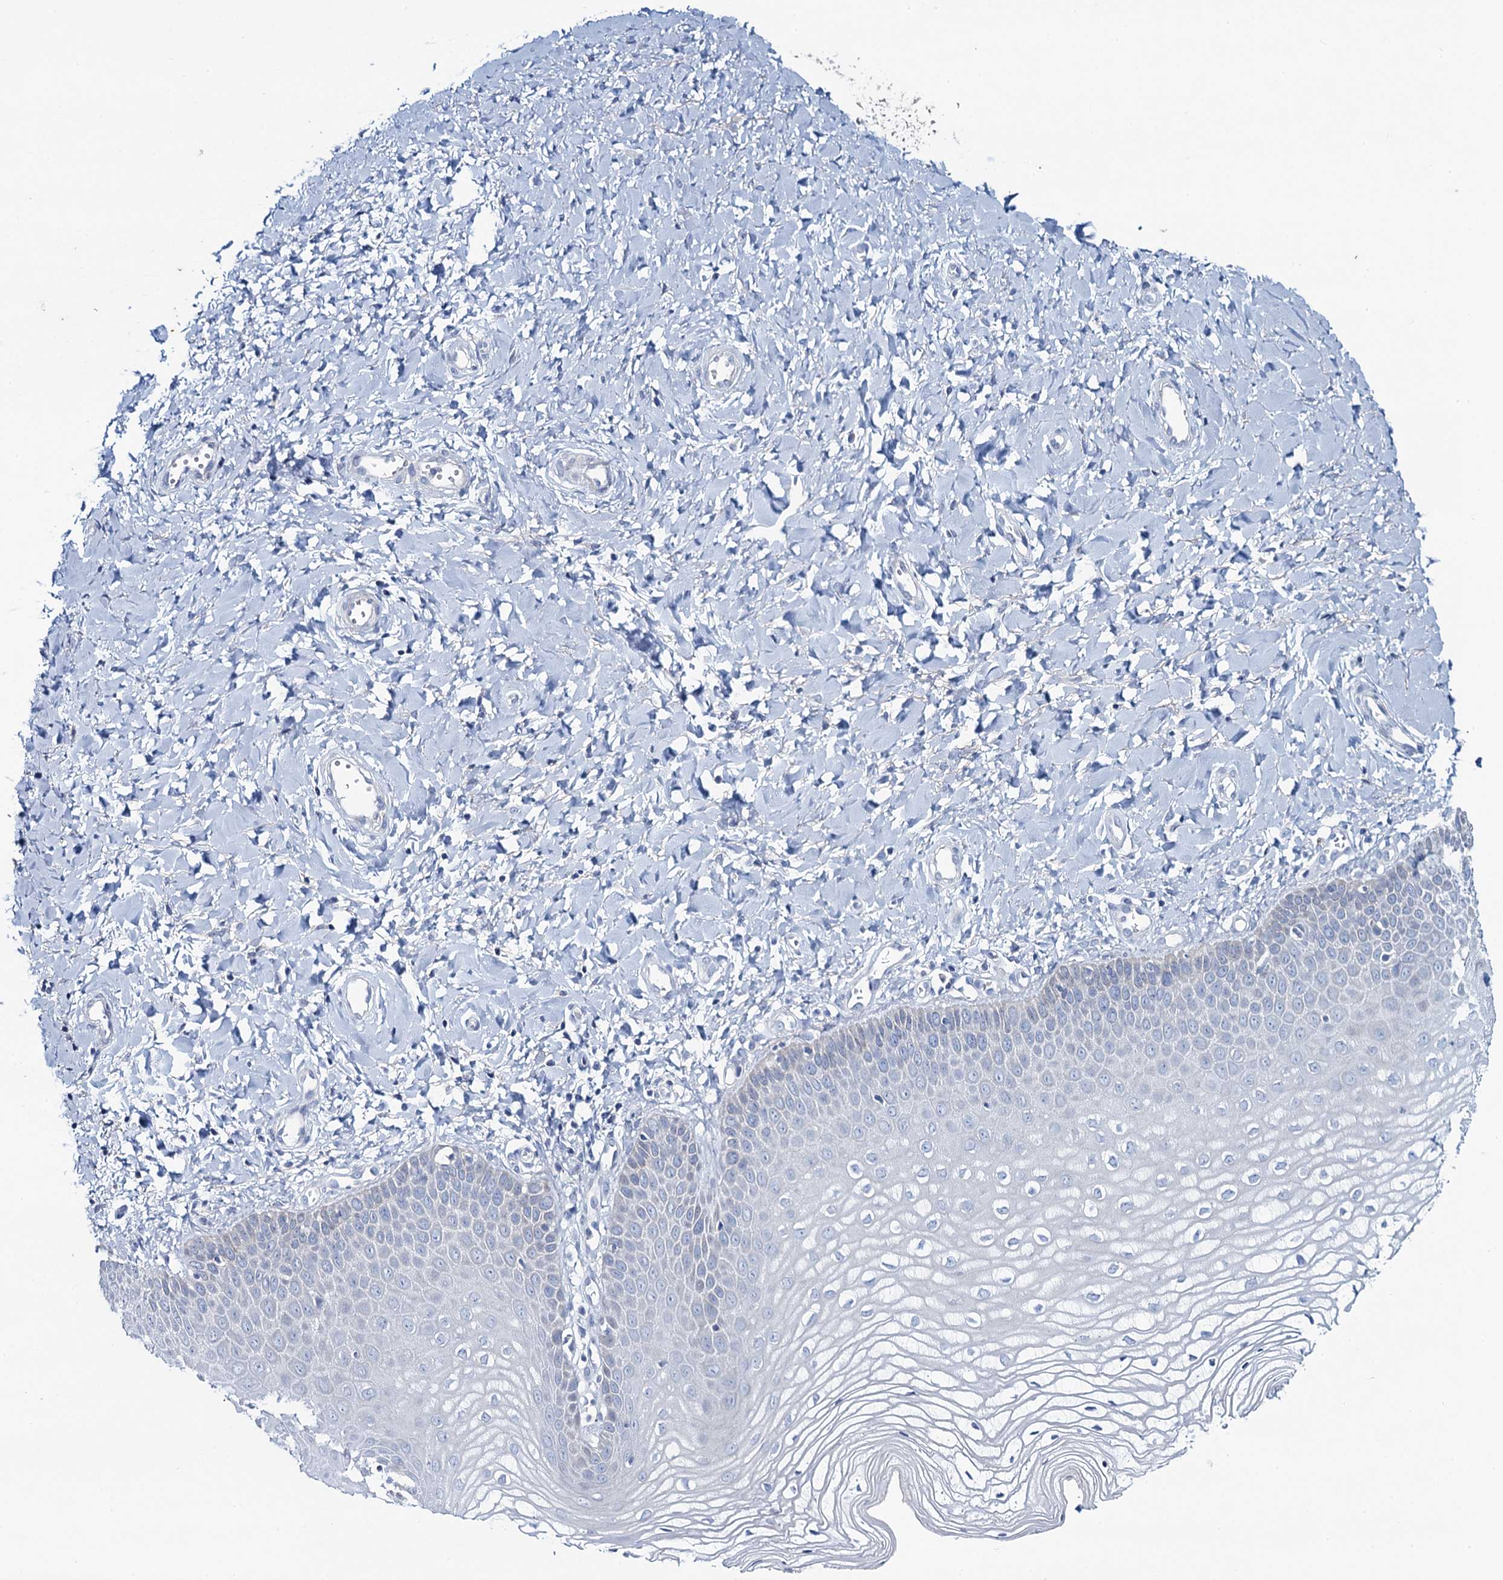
{"staining": {"intensity": "weak", "quantity": "<25%", "location": "cytoplasmic/membranous"}, "tissue": "vagina", "cell_type": "Squamous epithelial cells", "image_type": "normal", "snomed": [{"axis": "morphology", "description": "Normal tissue, NOS"}, {"axis": "topography", "description": "Vagina"}, {"axis": "topography", "description": "Cervix"}], "caption": "Immunohistochemical staining of benign human vagina reveals no significant staining in squamous epithelial cells.", "gene": "TOX3", "patient": {"sex": "female", "age": 40}}